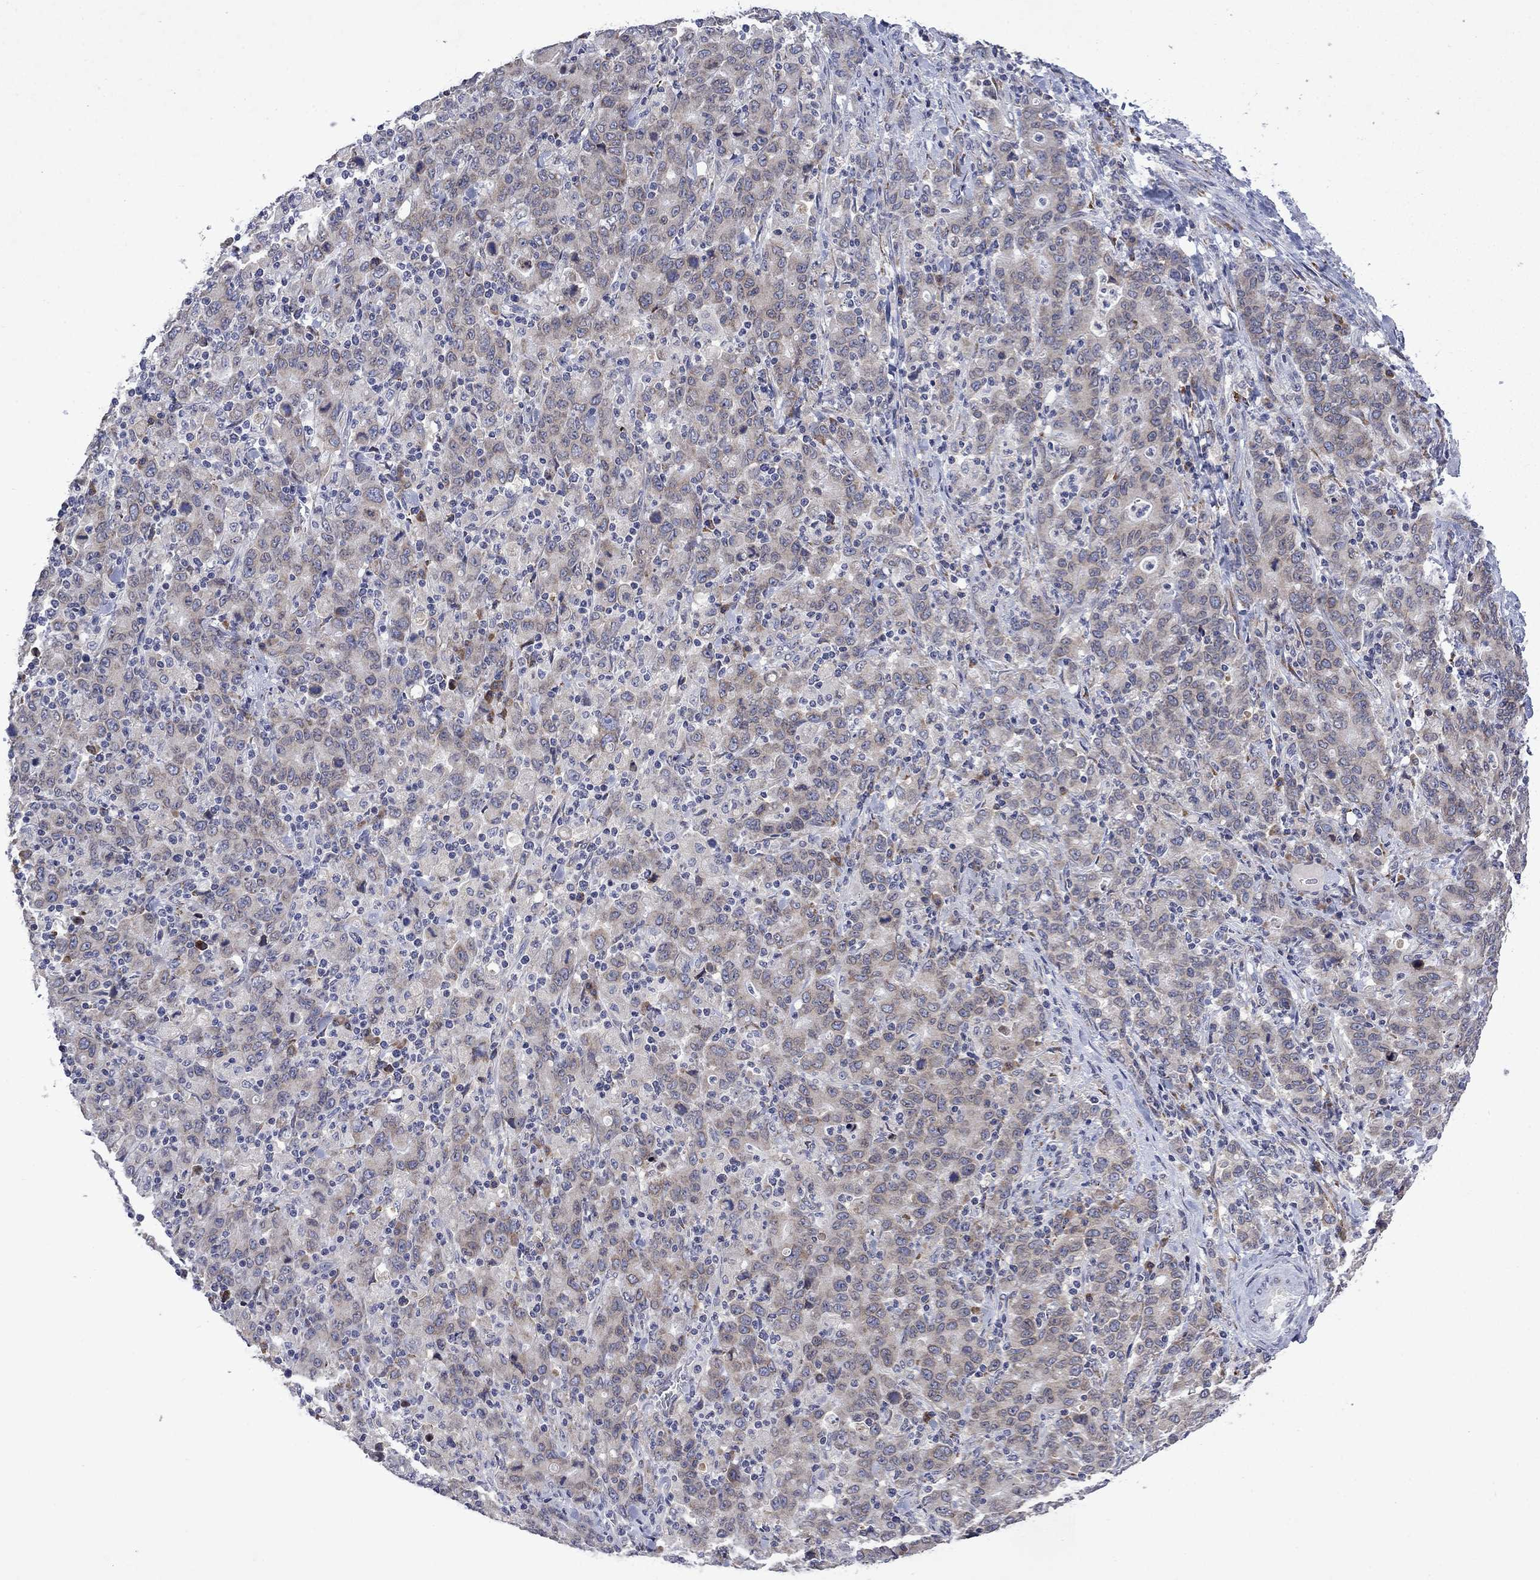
{"staining": {"intensity": "weak", "quantity": "25%-75%", "location": "cytoplasmic/membranous"}, "tissue": "stomach cancer", "cell_type": "Tumor cells", "image_type": "cancer", "snomed": [{"axis": "morphology", "description": "Adenocarcinoma, NOS"}, {"axis": "topography", "description": "Stomach, upper"}], "caption": "This is a histology image of immunohistochemistry staining of stomach adenocarcinoma, which shows weak staining in the cytoplasmic/membranous of tumor cells.", "gene": "TMEM97", "patient": {"sex": "male", "age": 69}}